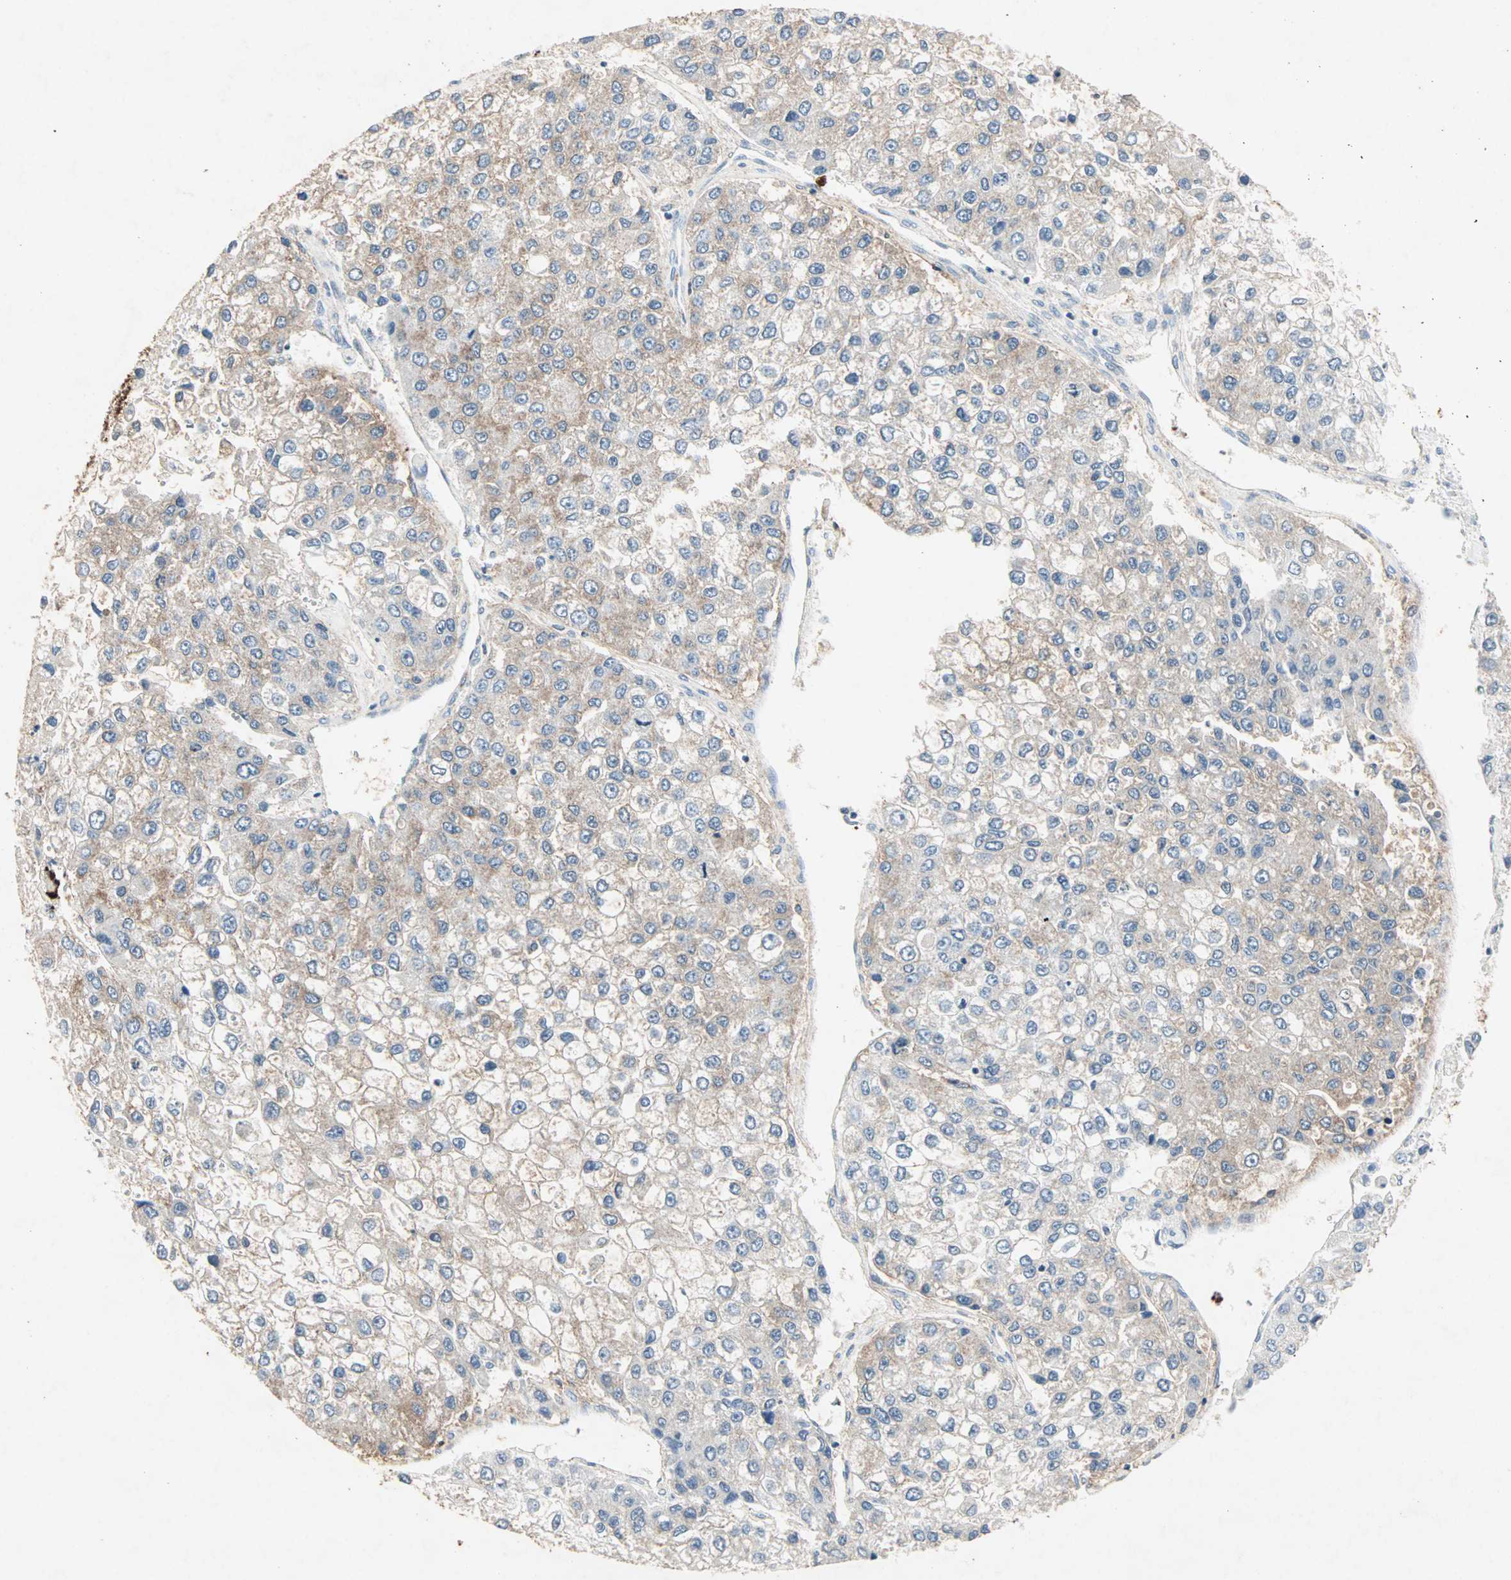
{"staining": {"intensity": "weak", "quantity": "25%-75%", "location": "cytoplasmic/membranous"}, "tissue": "liver cancer", "cell_type": "Tumor cells", "image_type": "cancer", "snomed": [{"axis": "morphology", "description": "Carcinoma, Hepatocellular, NOS"}, {"axis": "topography", "description": "Liver"}], "caption": "Protein staining reveals weak cytoplasmic/membranous staining in approximately 25%-75% of tumor cells in liver hepatocellular carcinoma. Using DAB (brown) and hematoxylin (blue) stains, captured at high magnification using brightfield microscopy.", "gene": "CEACAM6", "patient": {"sex": "female", "age": 66}}